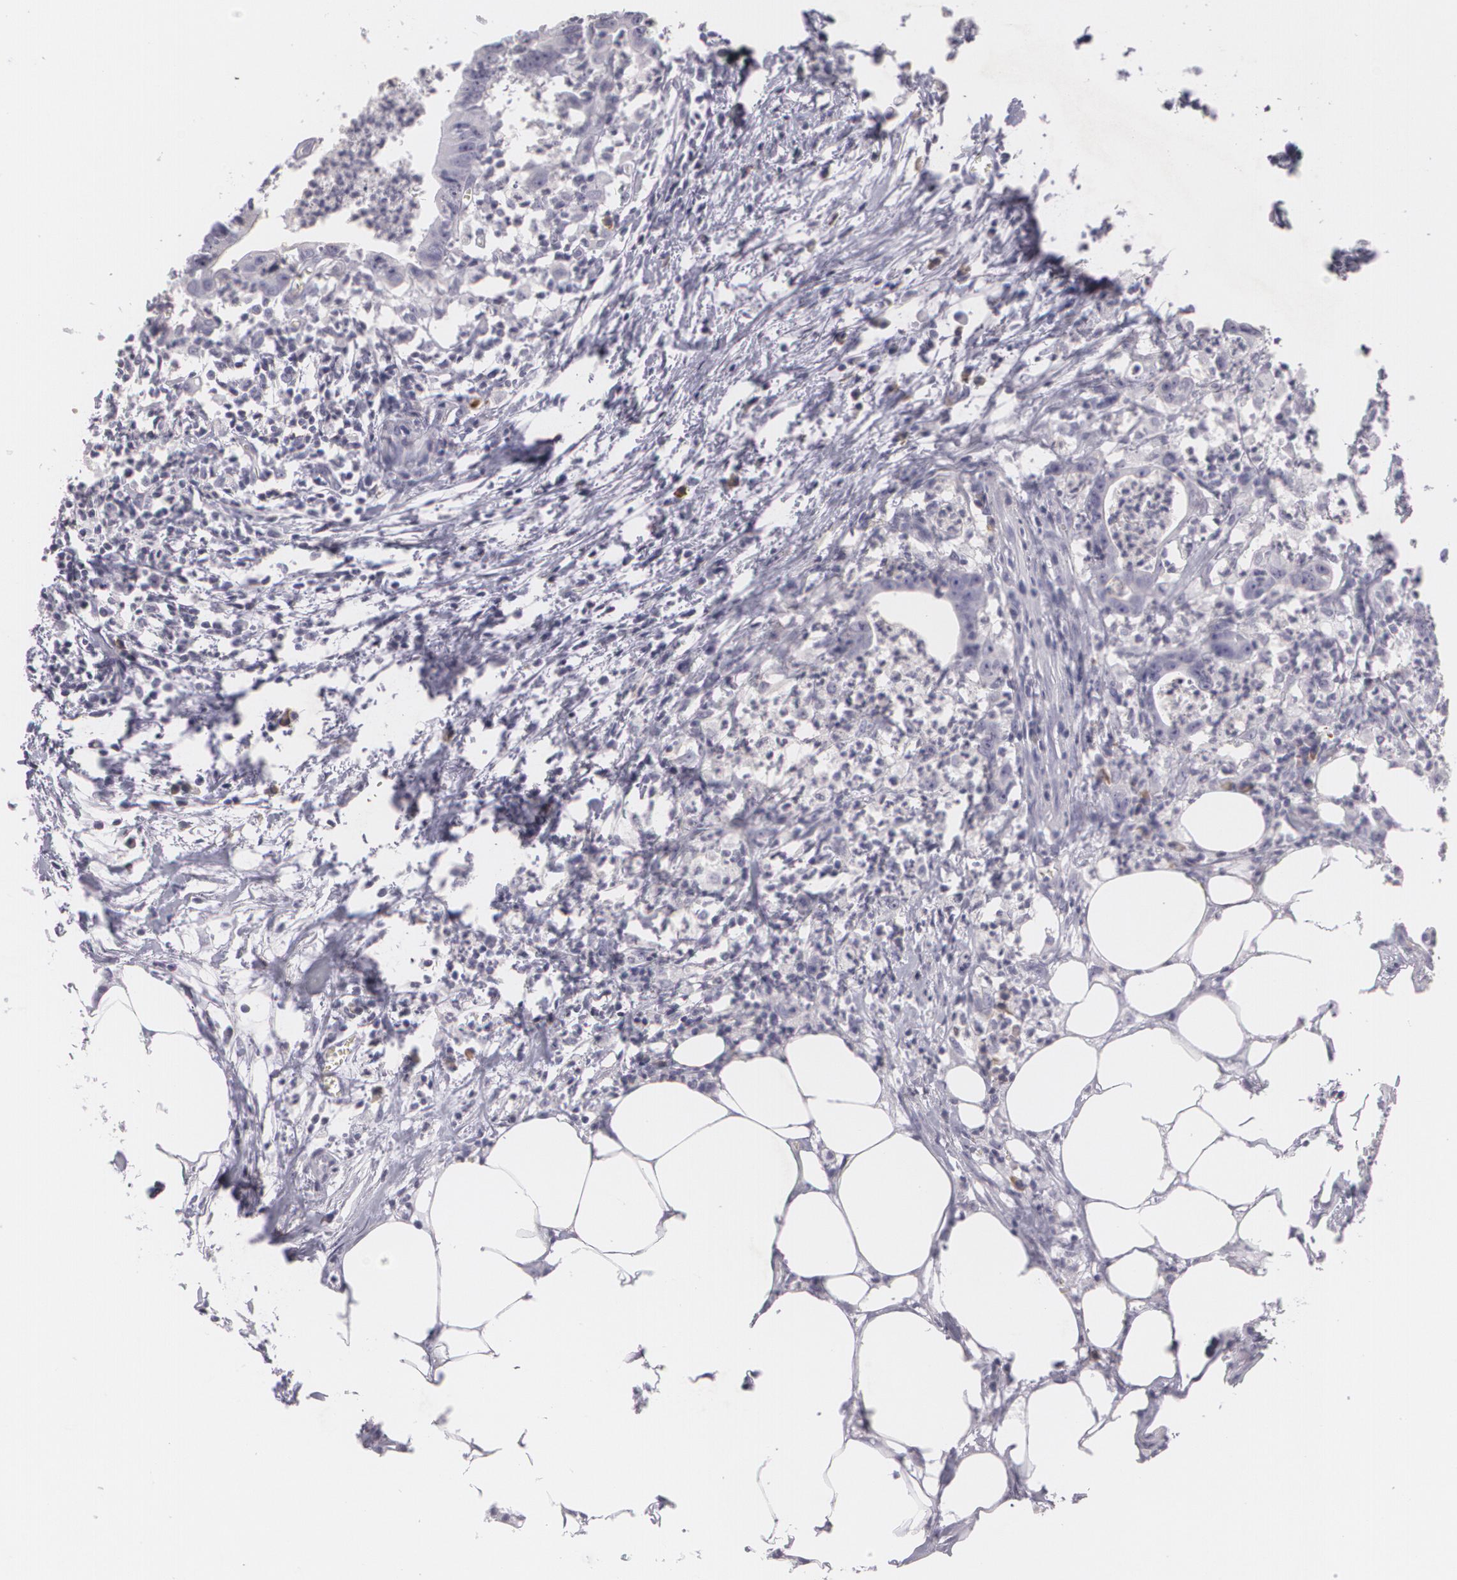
{"staining": {"intensity": "negative", "quantity": "none", "location": "none"}, "tissue": "colorectal cancer", "cell_type": "Tumor cells", "image_type": "cancer", "snomed": [{"axis": "morphology", "description": "Adenocarcinoma, NOS"}, {"axis": "topography", "description": "Colon"}], "caption": "Tumor cells show no significant staining in adenocarcinoma (colorectal).", "gene": "MAP2", "patient": {"sex": "male", "age": 55}}